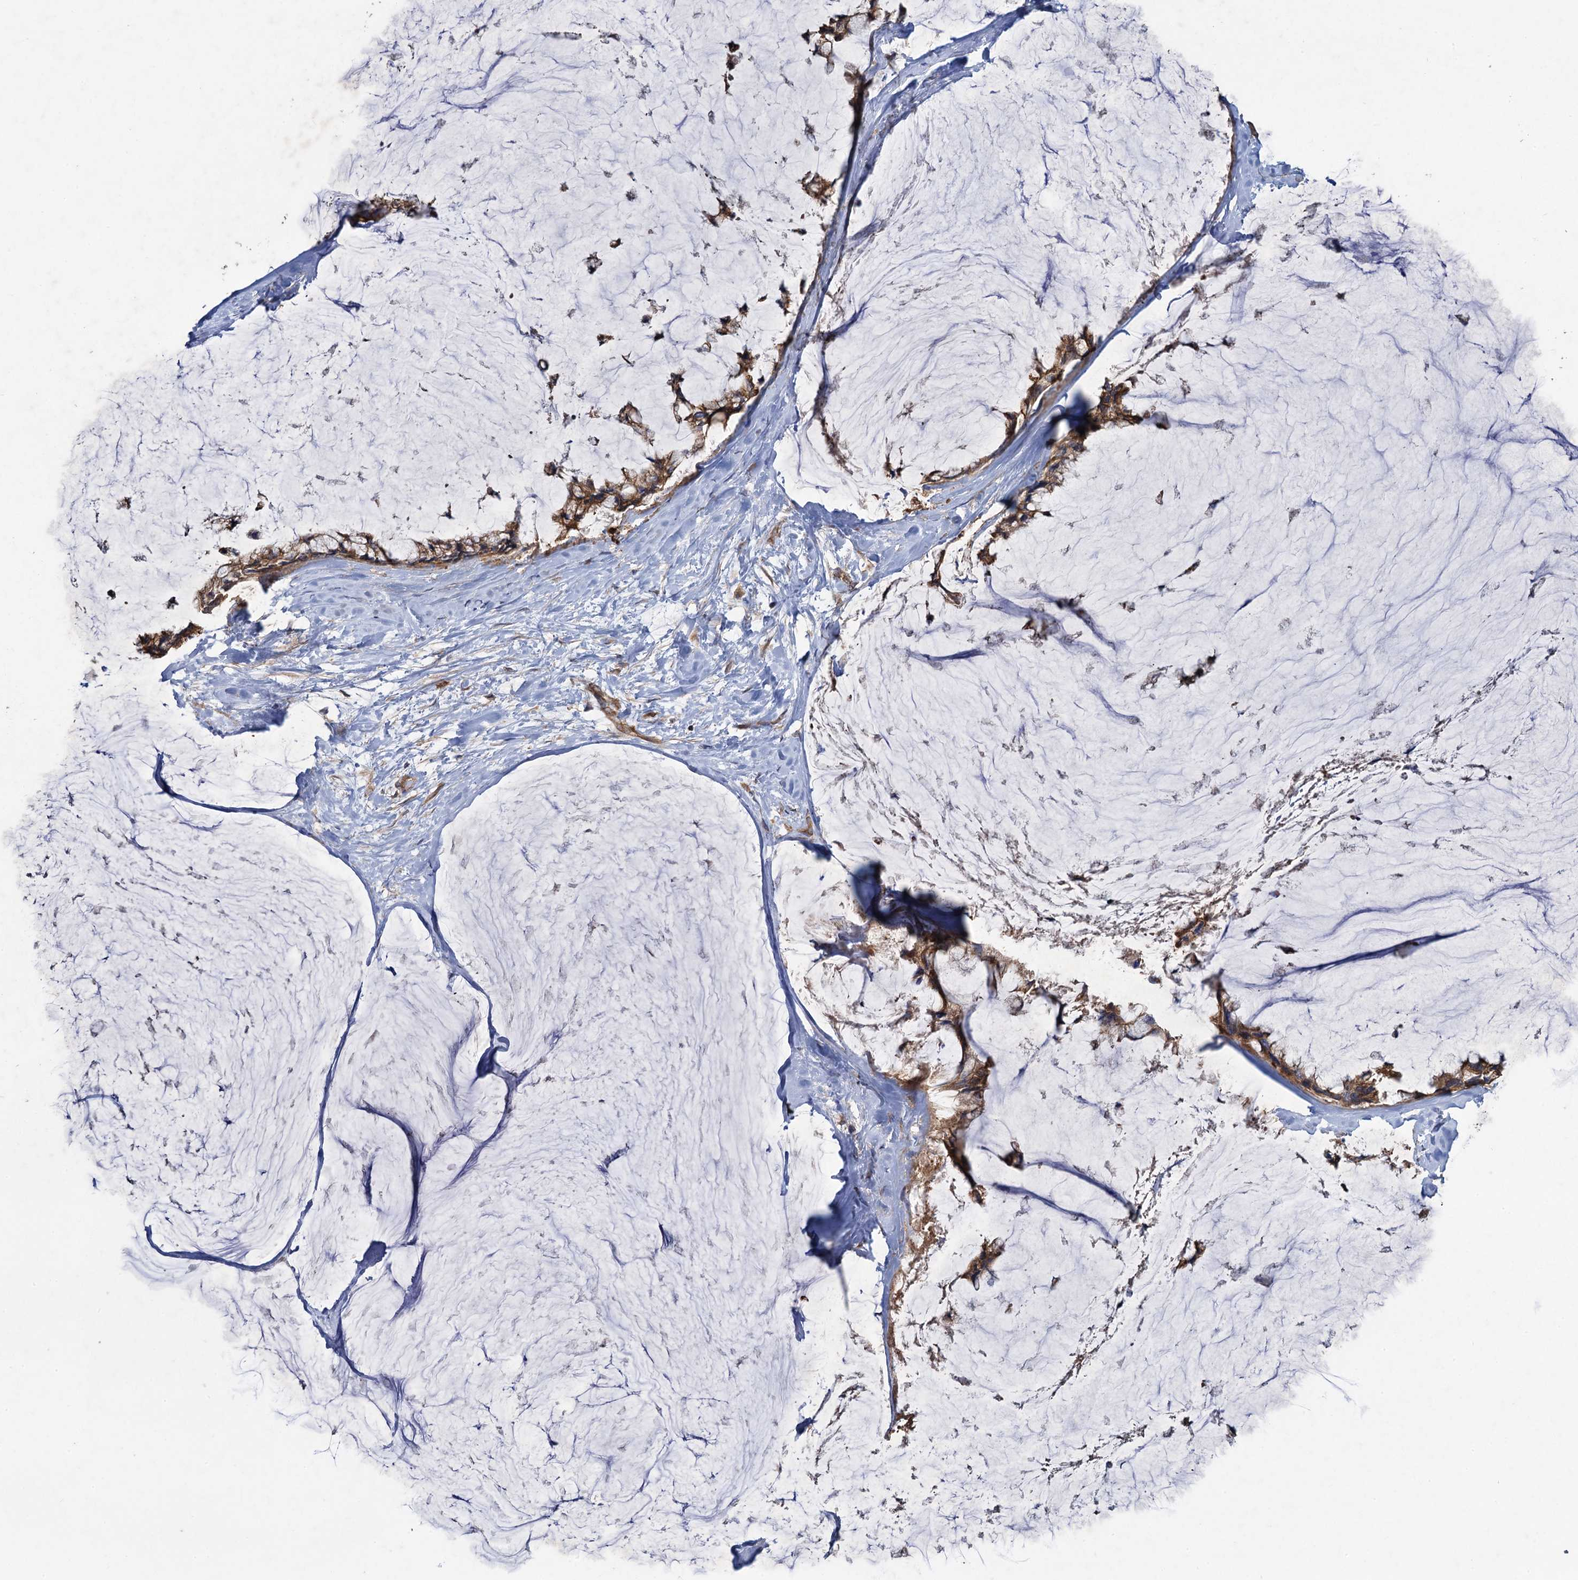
{"staining": {"intensity": "moderate", "quantity": ">75%", "location": "cytoplasmic/membranous"}, "tissue": "ovarian cancer", "cell_type": "Tumor cells", "image_type": "cancer", "snomed": [{"axis": "morphology", "description": "Cystadenocarcinoma, mucinous, NOS"}, {"axis": "topography", "description": "Ovary"}], "caption": "Ovarian cancer tissue demonstrates moderate cytoplasmic/membranous staining in approximately >75% of tumor cells", "gene": "HAUS1", "patient": {"sex": "female", "age": 39}}